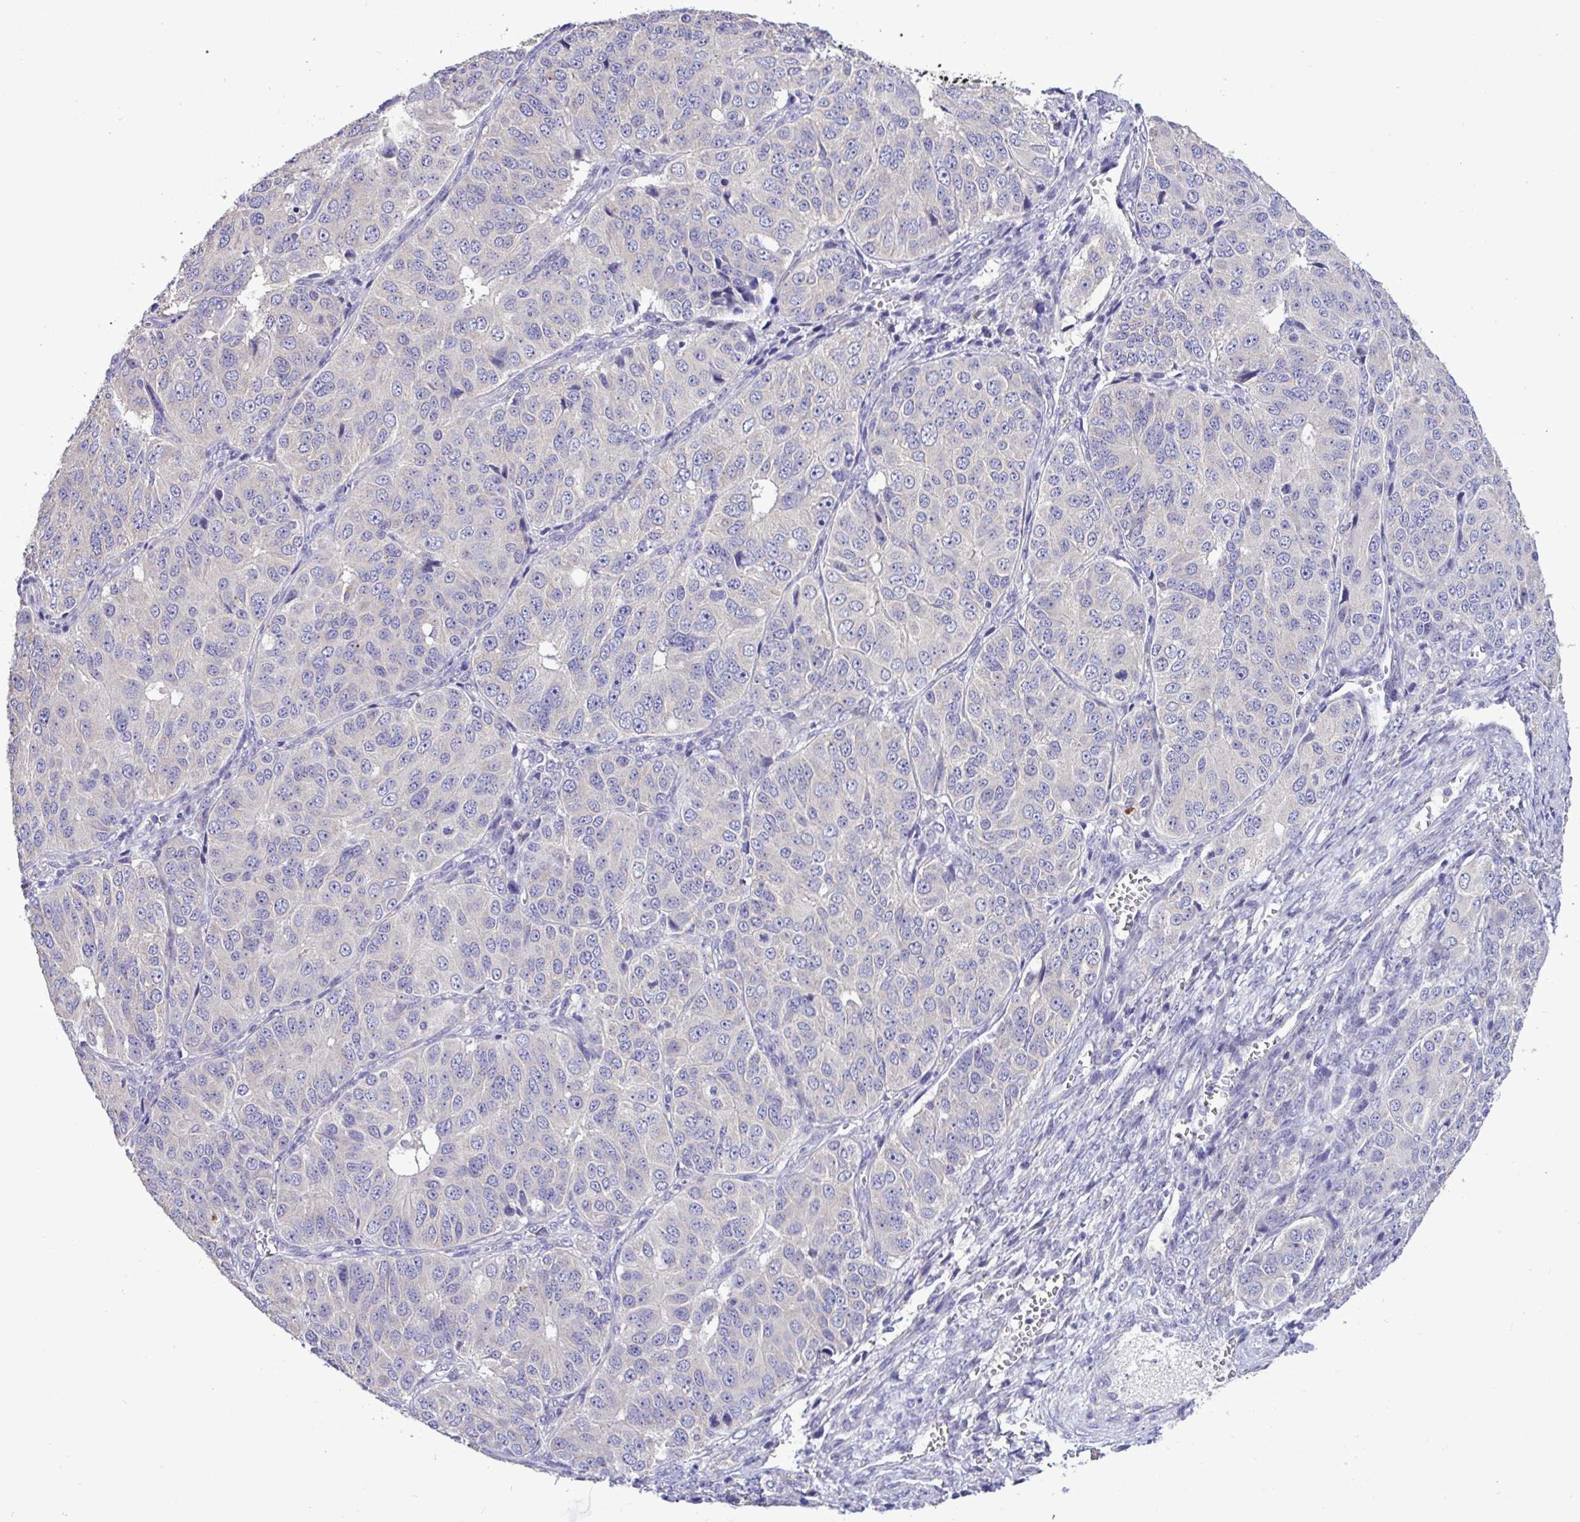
{"staining": {"intensity": "negative", "quantity": "none", "location": "none"}, "tissue": "ovarian cancer", "cell_type": "Tumor cells", "image_type": "cancer", "snomed": [{"axis": "morphology", "description": "Carcinoma, endometroid"}, {"axis": "topography", "description": "Ovary"}], "caption": "A high-resolution photomicrograph shows immunohistochemistry (IHC) staining of ovarian endometroid carcinoma, which displays no significant positivity in tumor cells.", "gene": "ST8SIA2", "patient": {"sex": "female", "age": 51}}